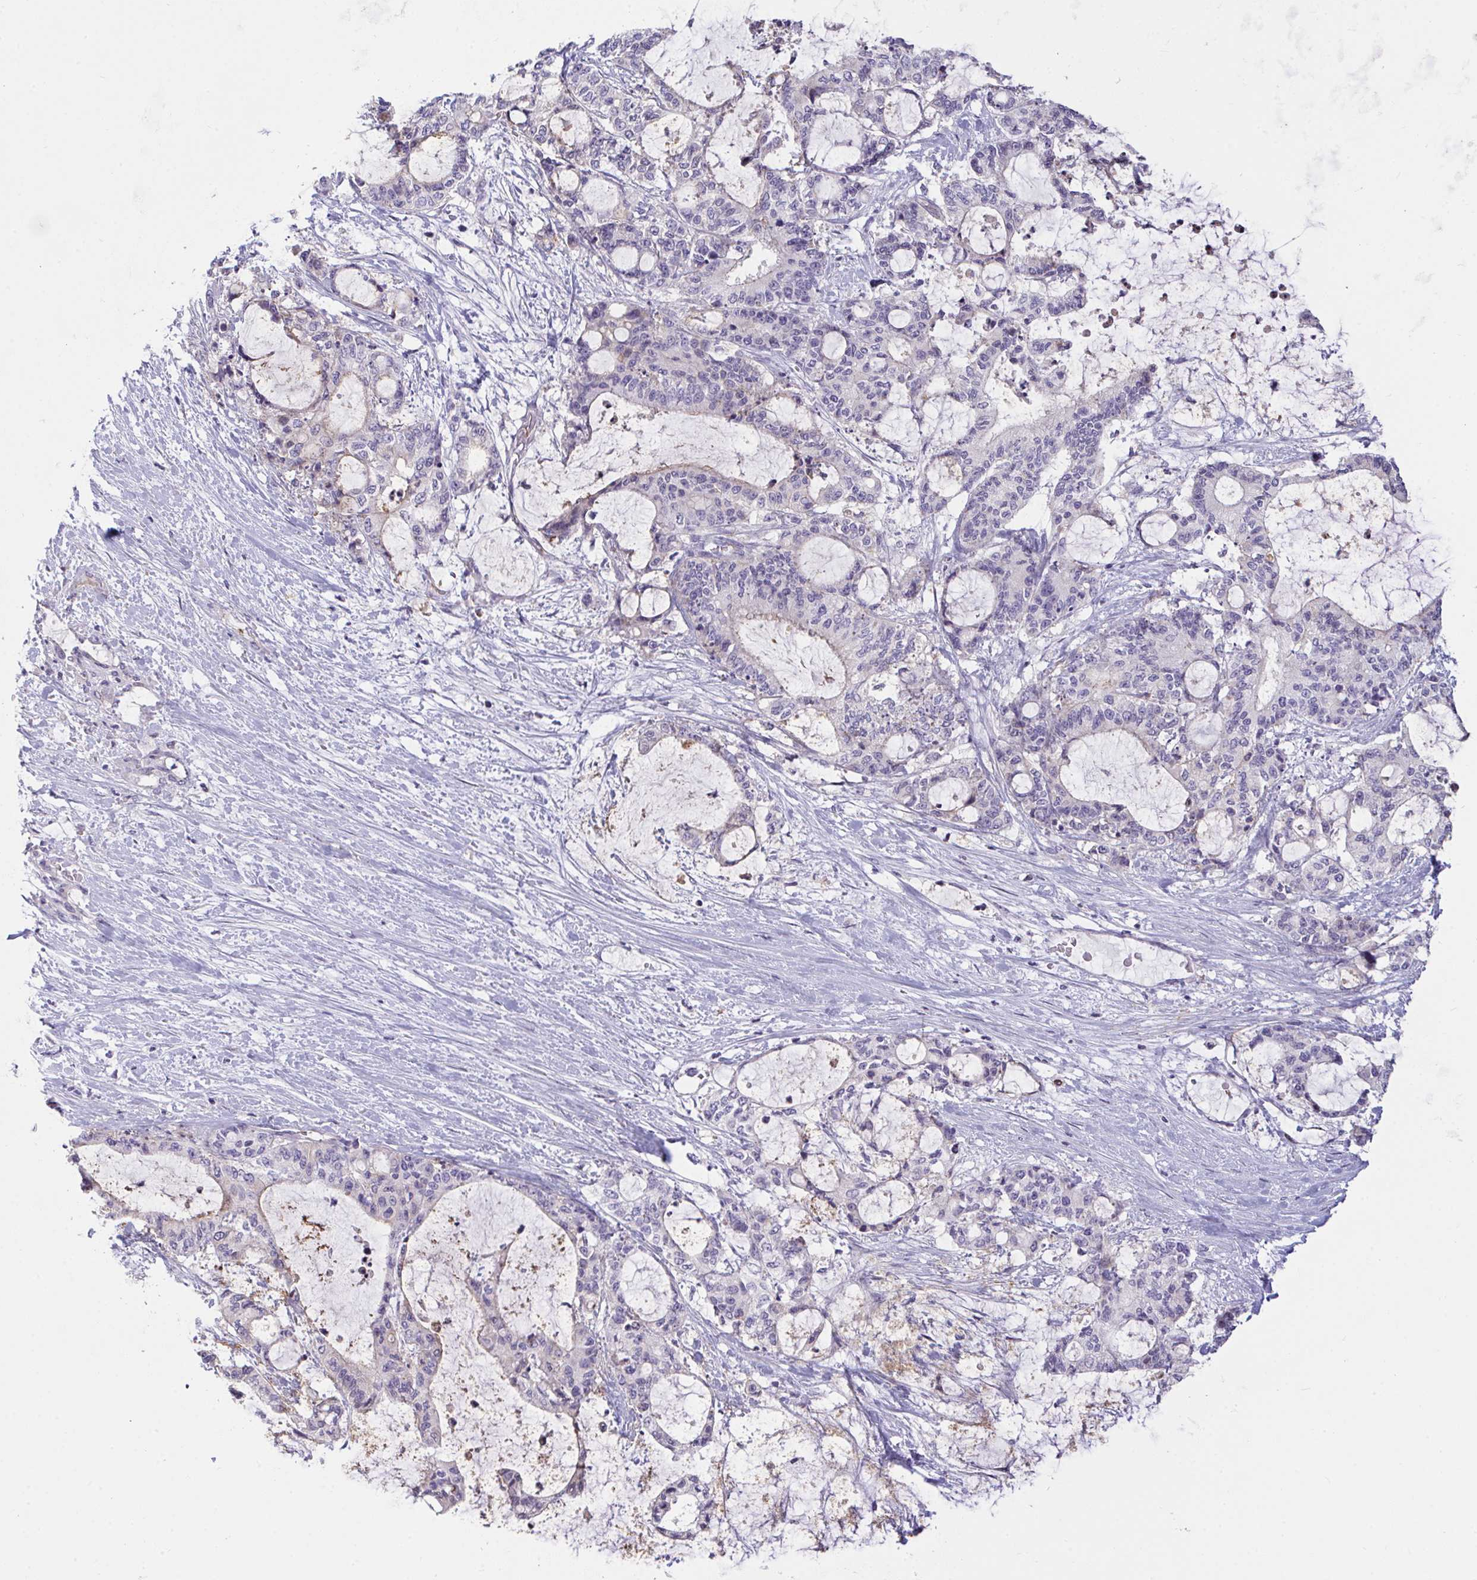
{"staining": {"intensity": "weak", "quantity": "<25%", "location": "cytoplasmic/membranous"}, "tissue": "liver cancer", "cell_type": "Tumor cells", "image_type": "cancer", "snomed": [{"axis": "morphology", "description": "Normal tissue, NOS"}, {"axis": "morphology", "description": "Cholangiocarcinoma"}, {"axis": "topography", "description": "Liver"}, {"axis": "topography", "description": "Peripheral nerve tissue"}], "caption": "Immunohistochemistry photomicrograph of human cholangiocarcinoma (liver) stained for a protein (brown), which exhibits no expression in tumor cells. (DAB IHC with hematoxylin counter stain).", "gene": "SEMA6B", "patient": {"sex": "female", "age": 73}}